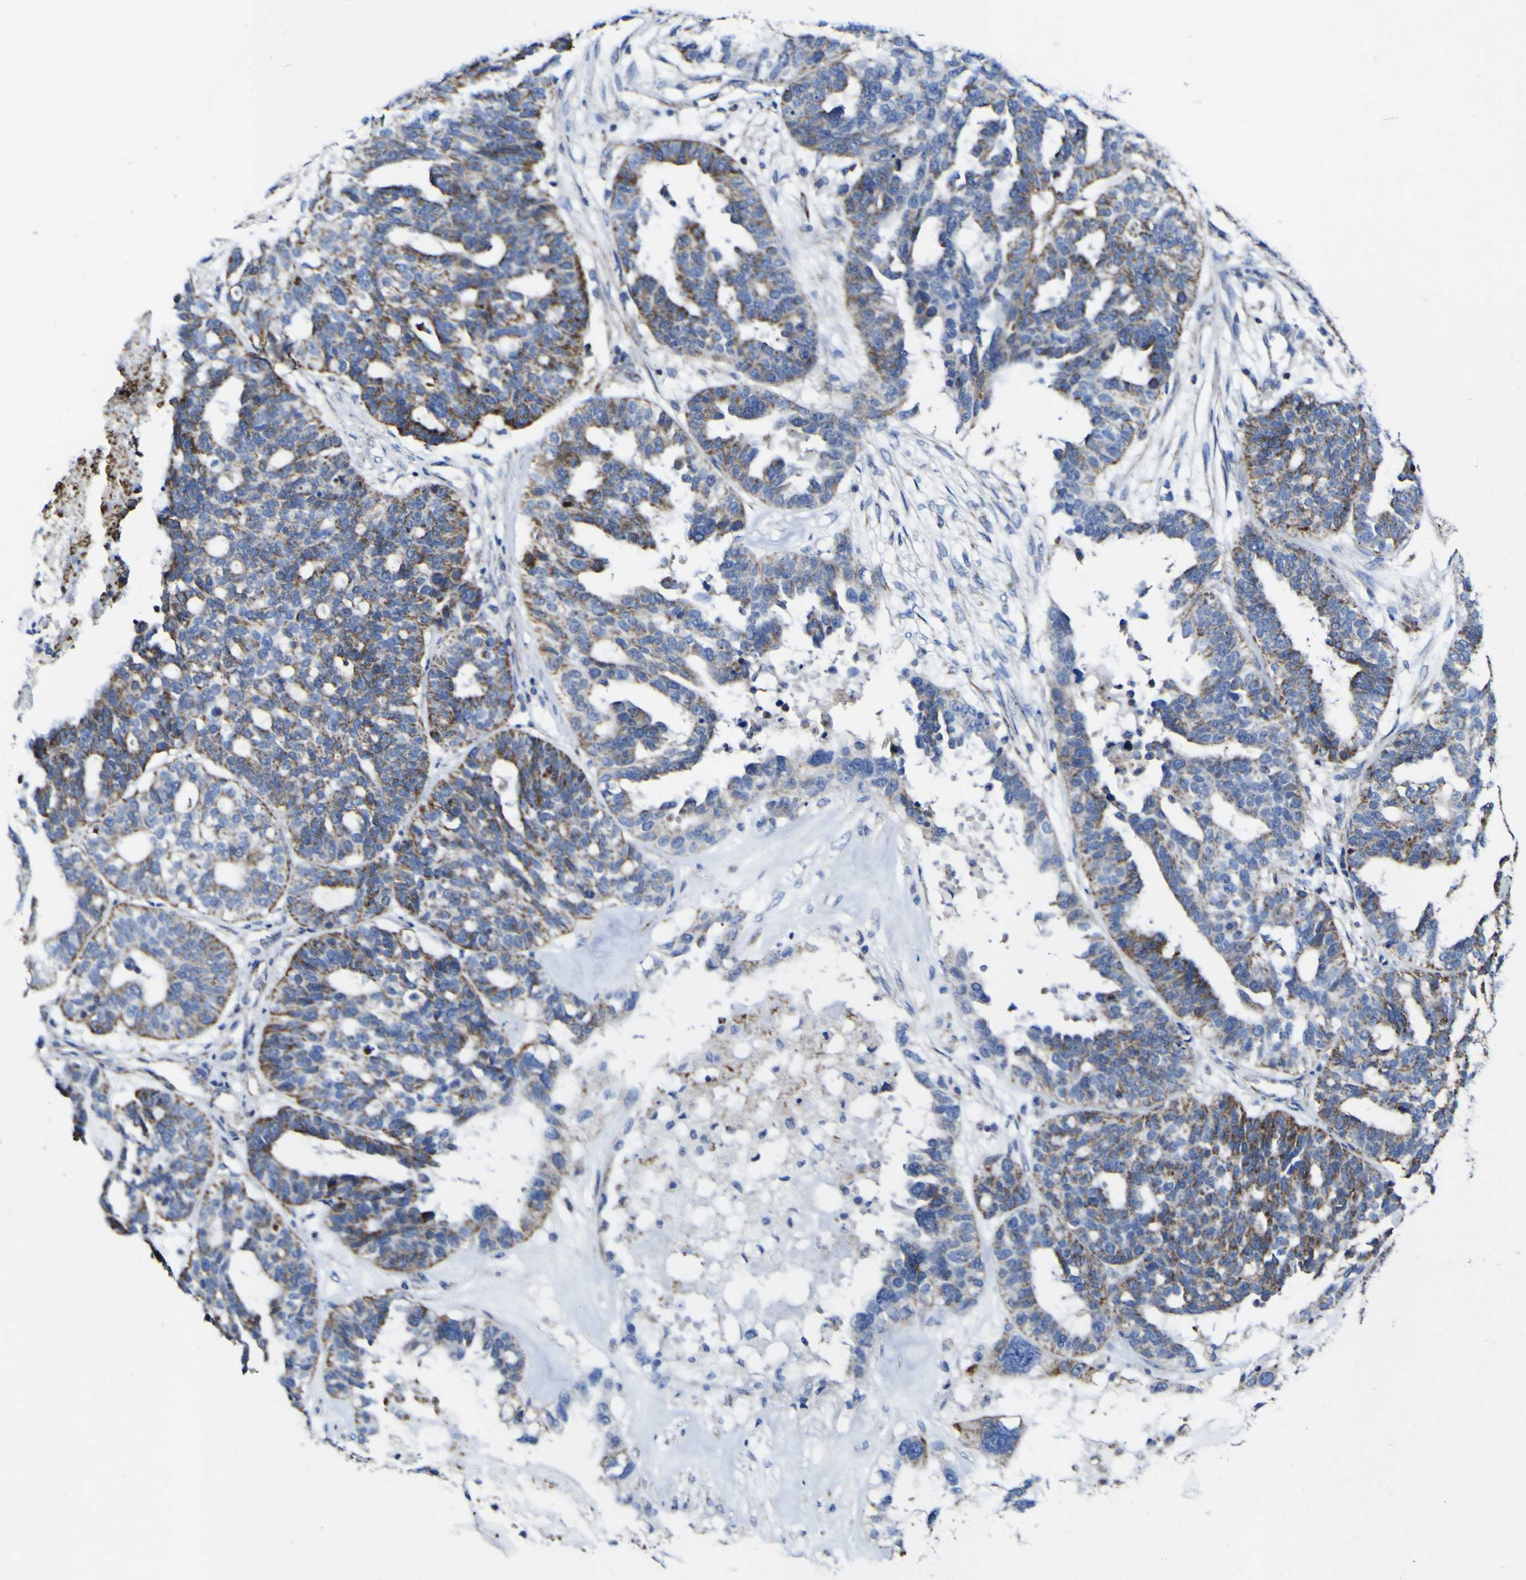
{"staining": {"intensity": "moderate", "quantity": ">75%", "location": "cytoplasmic/membranous"}, "tissue": "ovarian cancer", "cell_type": "Tumor cells", "image_type": "cancer", "snomed": [{"axis": "morphology", "description": "Cystadenocarcinoma, serous, NOS"}, {"axis": "topography", "description": "Ovary"}], "caption": "The histopathology image displays staining of ovarian serous cystadenocarcinoma, revealing moderate cytoplasmic/membranous protein positivity (brown color) within tumor cells.", "gene": "CCDC90B", "patient": {"sex": "female", "age": 59}}